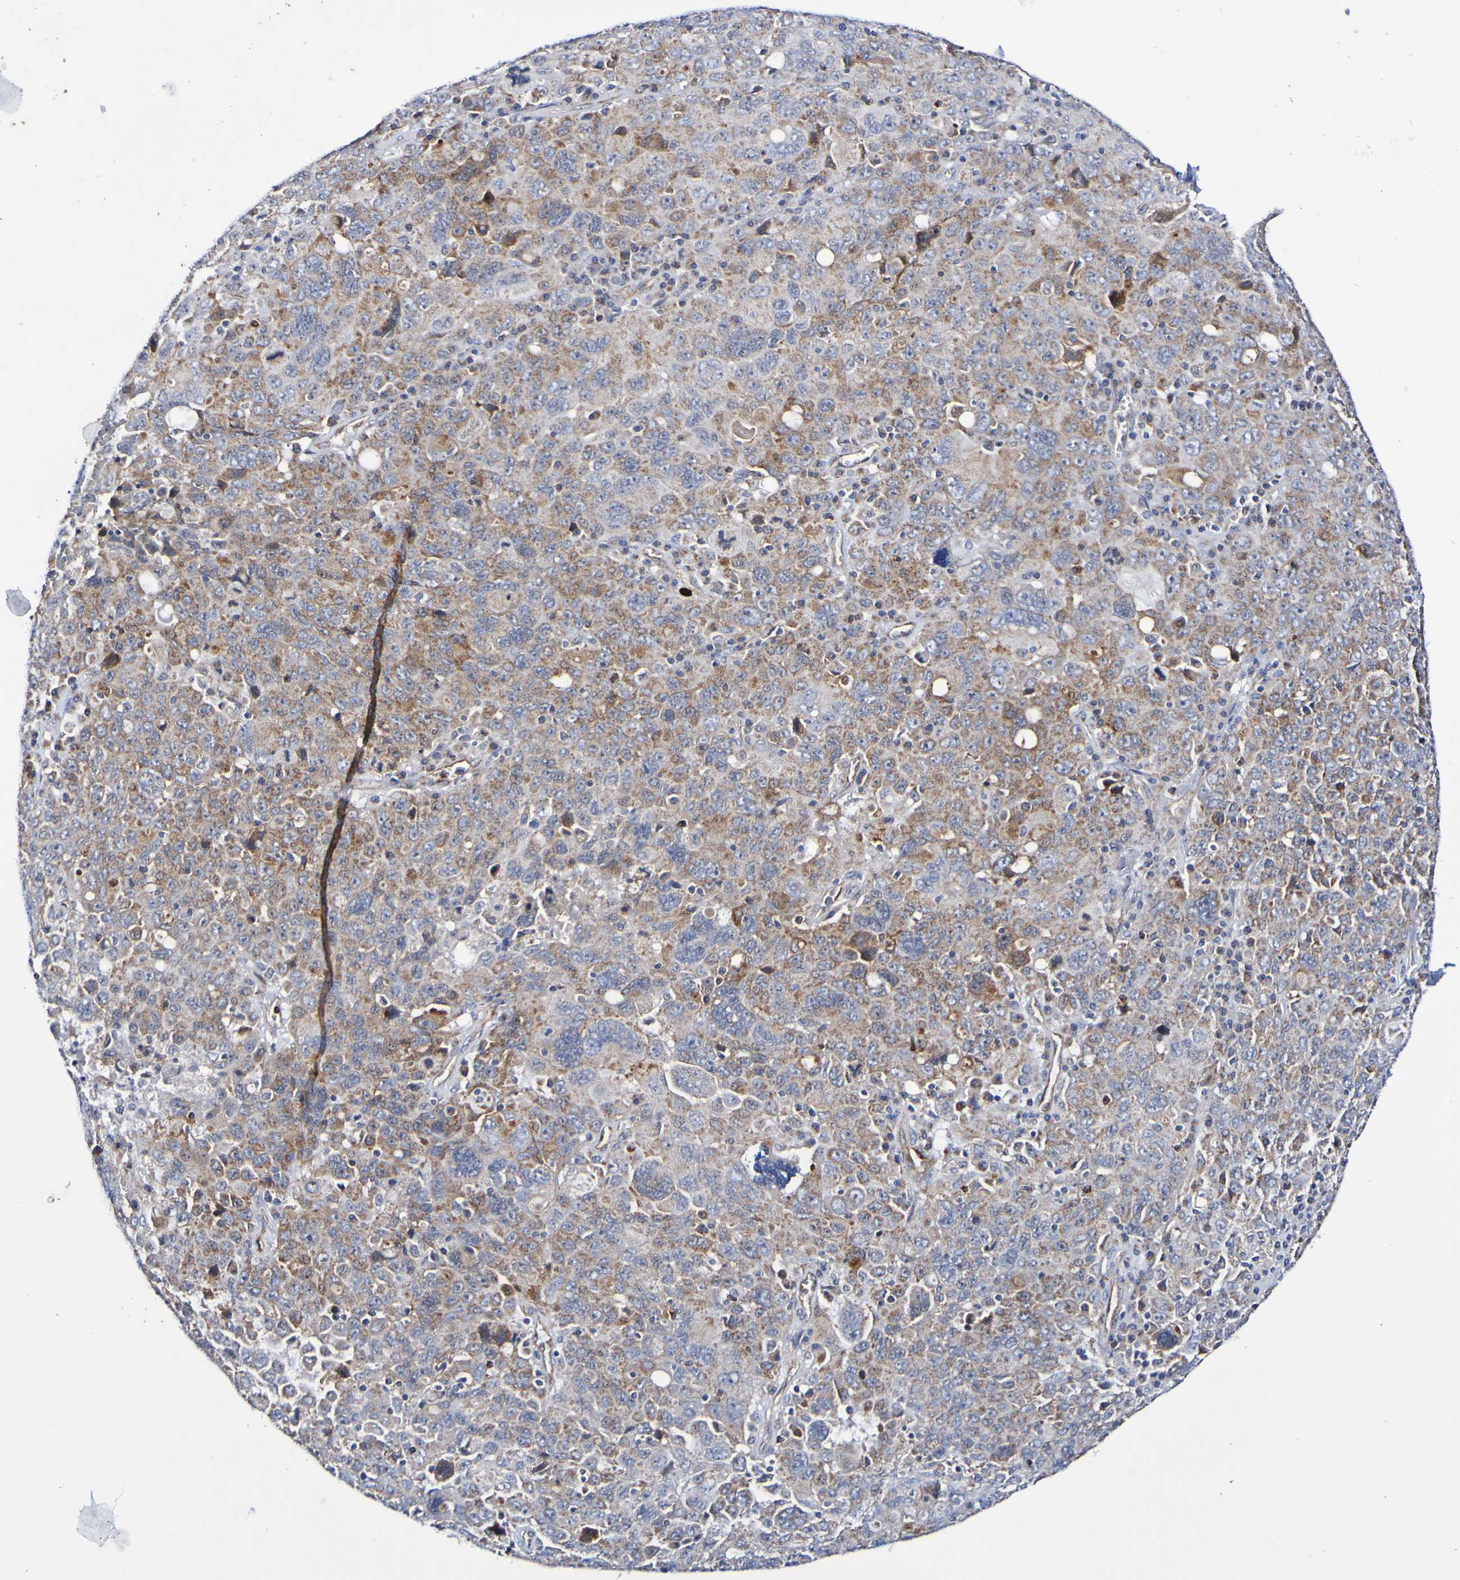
{"staining": {"intensity": "moderate", "quantity": ">75%", "location": "cytoplasmic/membranous"}, "tissue": "ovarian cancer", "cell_type": "Tumor cells", "image_type": "cancer", "snomed": [{"axis": "morphology", "description": "Carcinoma, endometroid"}, {"axis": "topography", "description": "Ovary"}], "caption": "A micrograph showing moderate cytoplasmic/membranous expression in approximately >75% of tumor cells in endometroid carcinoma (ovarian), as visualized by brown immunohistochemical staining.", "gene": "GJB1", "patient": {"sex": "female", "age": 62}}